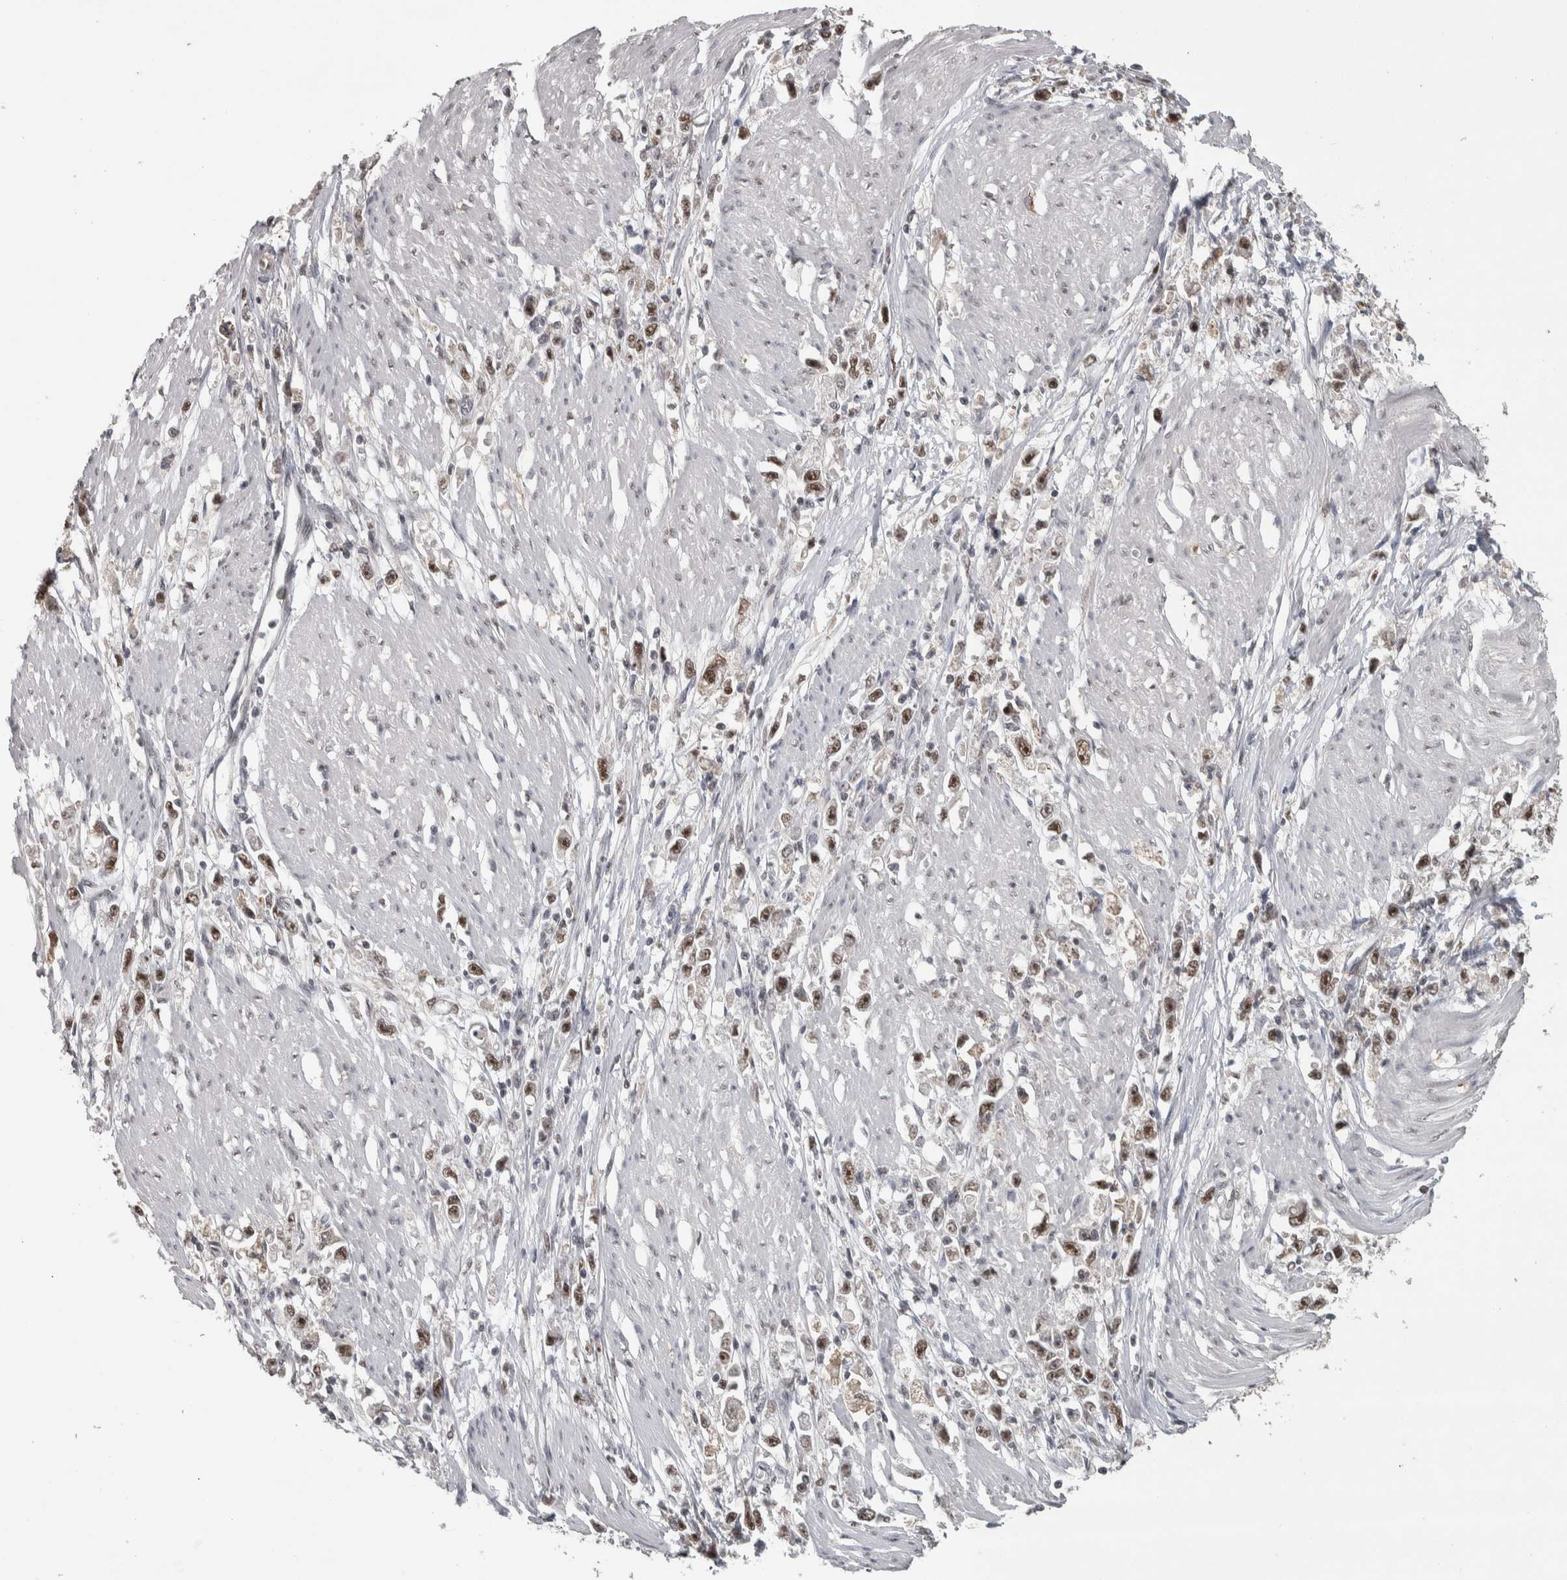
{"staining": {"intensity": "moderate", "quantity": ">75%", "location": "nuclear"}, "tissue": "stomach cancer", "cell_type": "Tumor cells", "image_type": "cancer", "snomed": [{"axis": "morphology", "description": "Adenocarcinoma, NOS"}, {"axis": "topography", "description": "Stomach"}], "caption": "Protein expression by IHC displays moderate nuclear positivity in about >75% of tumor cells in stomach adenocarcinoma. The protein is stained brown, and the nuclei are stained in blue (DAB (3,3'-diaminobenzidine) IHC with brightfield microscopy, high magnification).", "gene": "DDX42", "patient": {"sex": "female", "age": 59}}